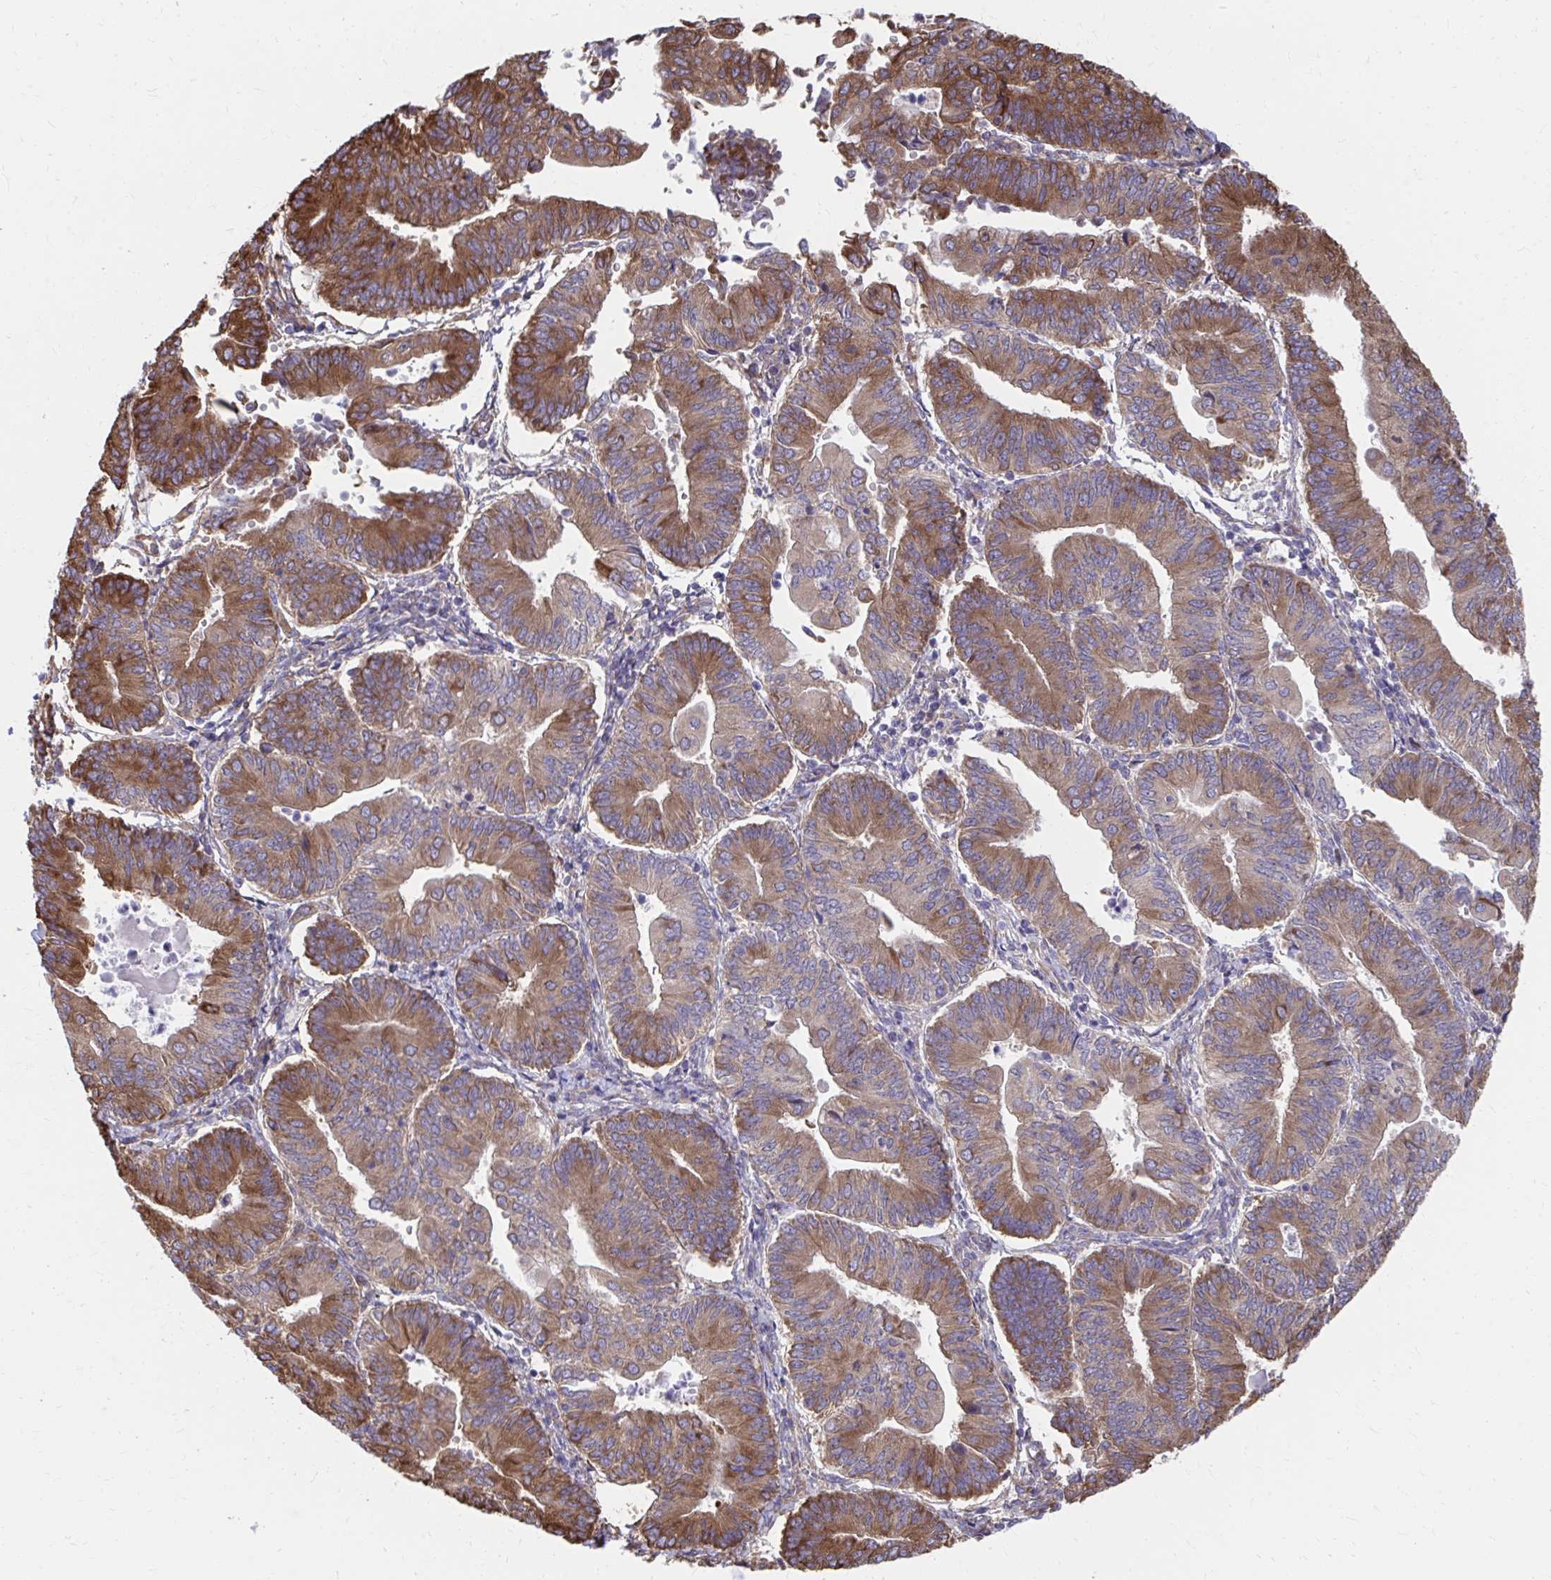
{"staining": {"intensity": "moderate", "quantity": ">75%", "location": "cytoplasmic/membranous"}, "tissue": "endometrial cancer", "cell_type": "Tumor cells", "image_type": "cancer", "snomed": [{"axis": "morphology", "description": "Adenocarcinoma, NOS"}, {"axis": "topography", "description": "Endometrium"}], "caption": "Human endometrial cancer (adenocarcinoma) stained with a protein marker exhibits moderate staining in tumor cells.", "gene": "ZNF778", "patient": {"sex": "female", "age": 65}}